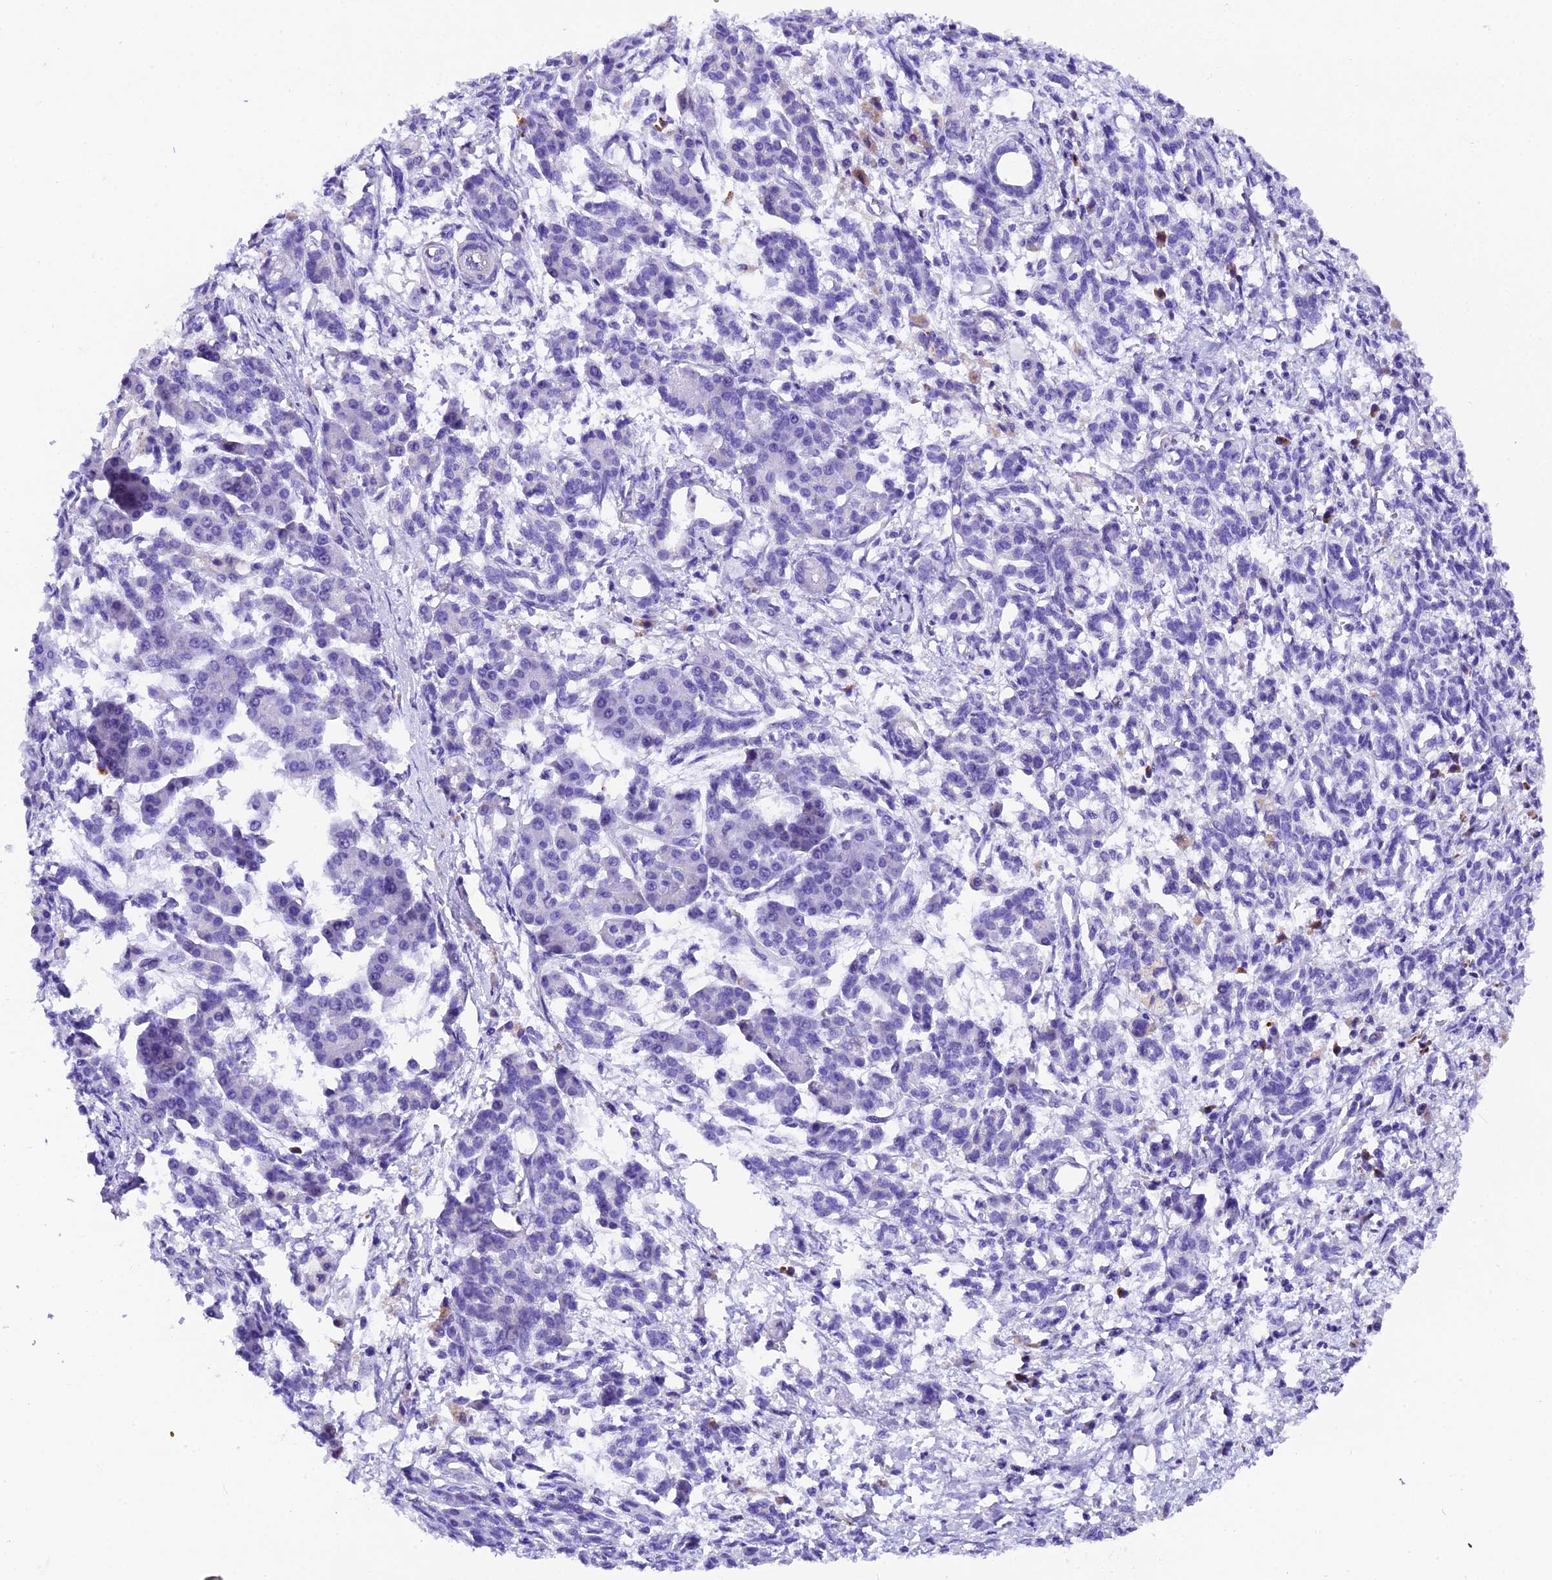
{"staining": {"intensity": "negative", "quantity": "none", "location": "none"}, "tissue": "pancreatic cancer", "cell_type": "Tumor cells", "image_type": "cancer", "snomed": [{"axis": "morphology", "description": "Adenocarcinoma, NOS"}, {"axis": "topography", "description": "Pancreas"}], "caption": "Immunohistochemistry photomicrograph of human pancreatic cancer stained for a protein (brown), which shows no expression in tumor cells.", "gene": "MEX3B", "patient": {"sex": "female", "age": 55}}